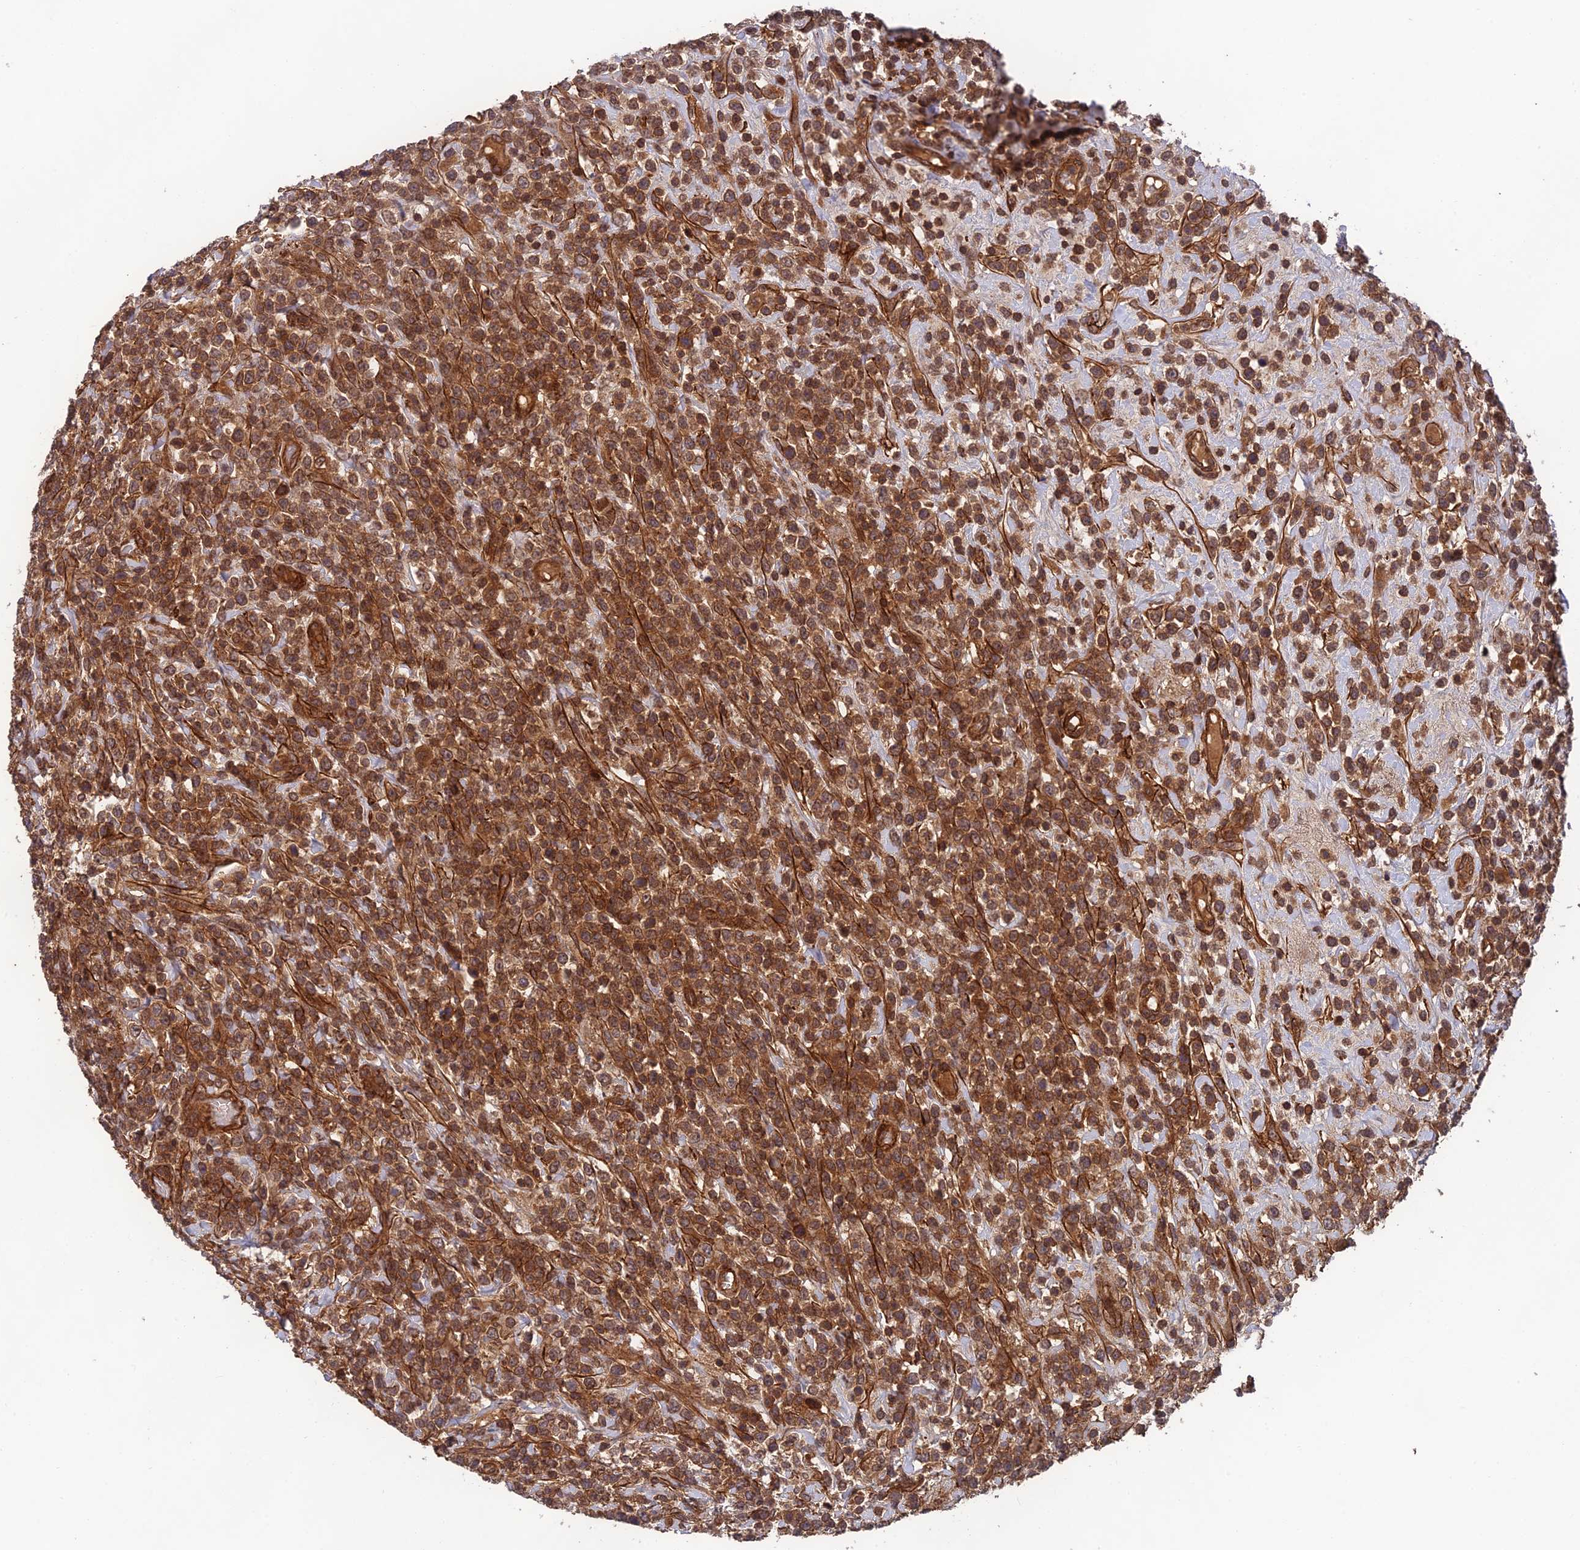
{"staining": {"intensity": "moderate", "quantity": ">75%", "location": "cytoplasmic/membranous"}, "tissue": "lymphoma", "cell_type": "Tumor cells", "image_type": "cancer", "snomed": [{"axis": "morphology", "description": "Malignant lymphoma, non-Hodgkin's type, High grade"}, {"axis": "topography", "description": "Colon"}], "caption": "Immunohistochemical staining of human lymphoma shows medium levels of moderate cytoplasmic/membranous protein positivity in approximately >75% of tumor cells.", "gene": "OSBPL1A", "patient": {"sex": "female", "age": 53}}